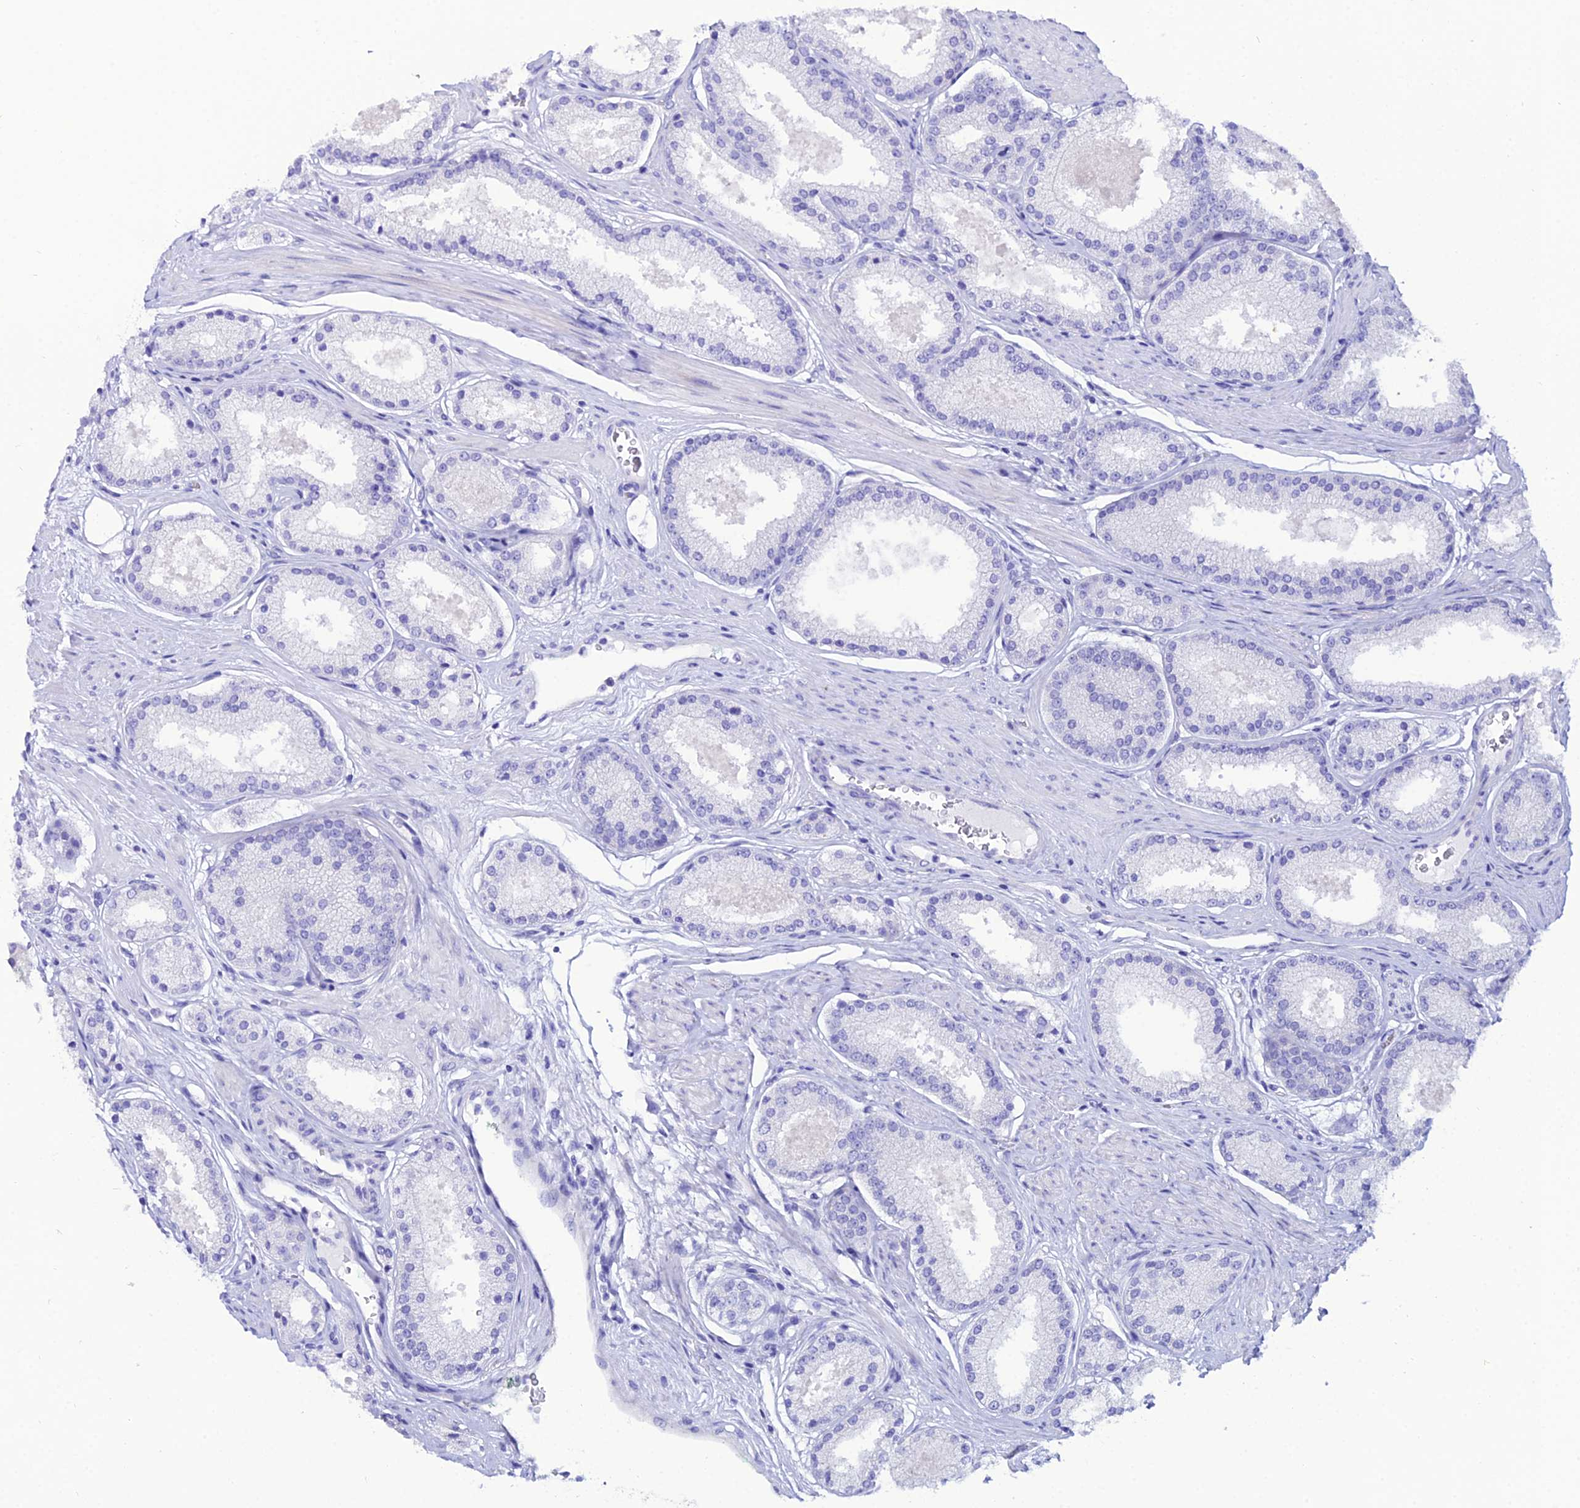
{"staining": {"intensity": "negative", "quantity": "none", "location": "none"}, "tissue": "prostate cancer", "cell_type": "Tumor cells", "image_type": "cancer", "snomed": [{"axis": "morphology", "description": "Adenocarcinoma, Low grade"}, {"axis": "topography", "description": "Prostate"}], "caption": "Immunohistochemistry photomicrograph of prostate adenocarcinoma (low-grade) stained for a protein (brown), which demonstrates no expression in tumor cells.", "gene": "OR4D5", "patient": {"sex": "male", "age": 59}}